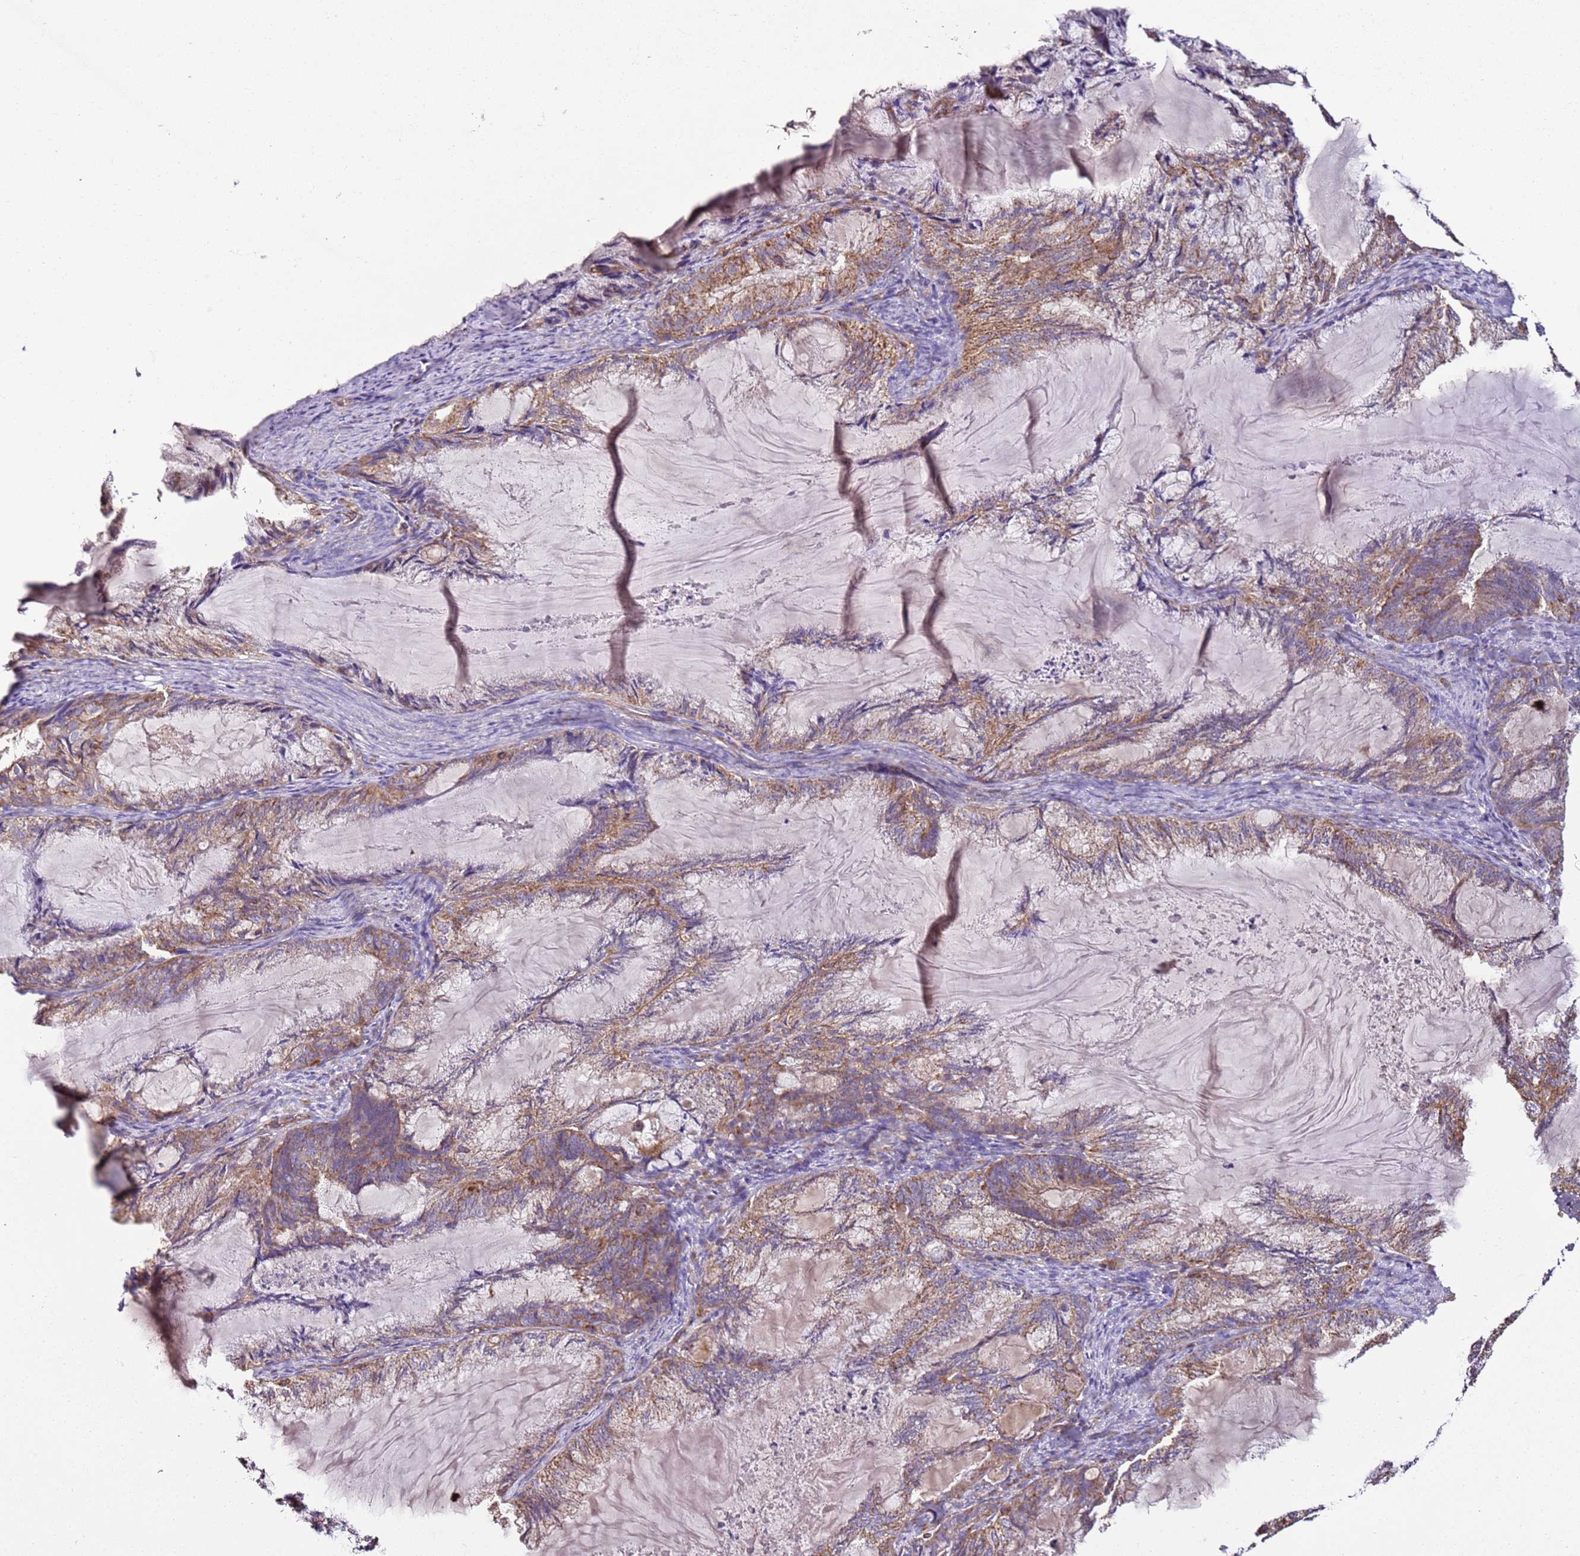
{"staining": {"intensity": "moderate", "quantity": "25%-75%", "location": "cytoplasmic/membranous"}, "tissue": "endometrial cancer", "cell_type": "Tumor cells", "image_type": "cancer", "snomed": [{"axis": "morphology", "description": "Adenocarcinoma, NOS"}, {"axis": "topography", "description": "Endometrium"}], "caption": "High-power microscopy captured an immunohistochemistry (IHC) histopathology image of endometrial cancer (adenocarcinoma), revealing moderate cytoplasmic/membranous staining in approximately 25%-75% of tumor cells.", "gene": "RMND5A", "patient": {"sex": "female", "age": 86}}